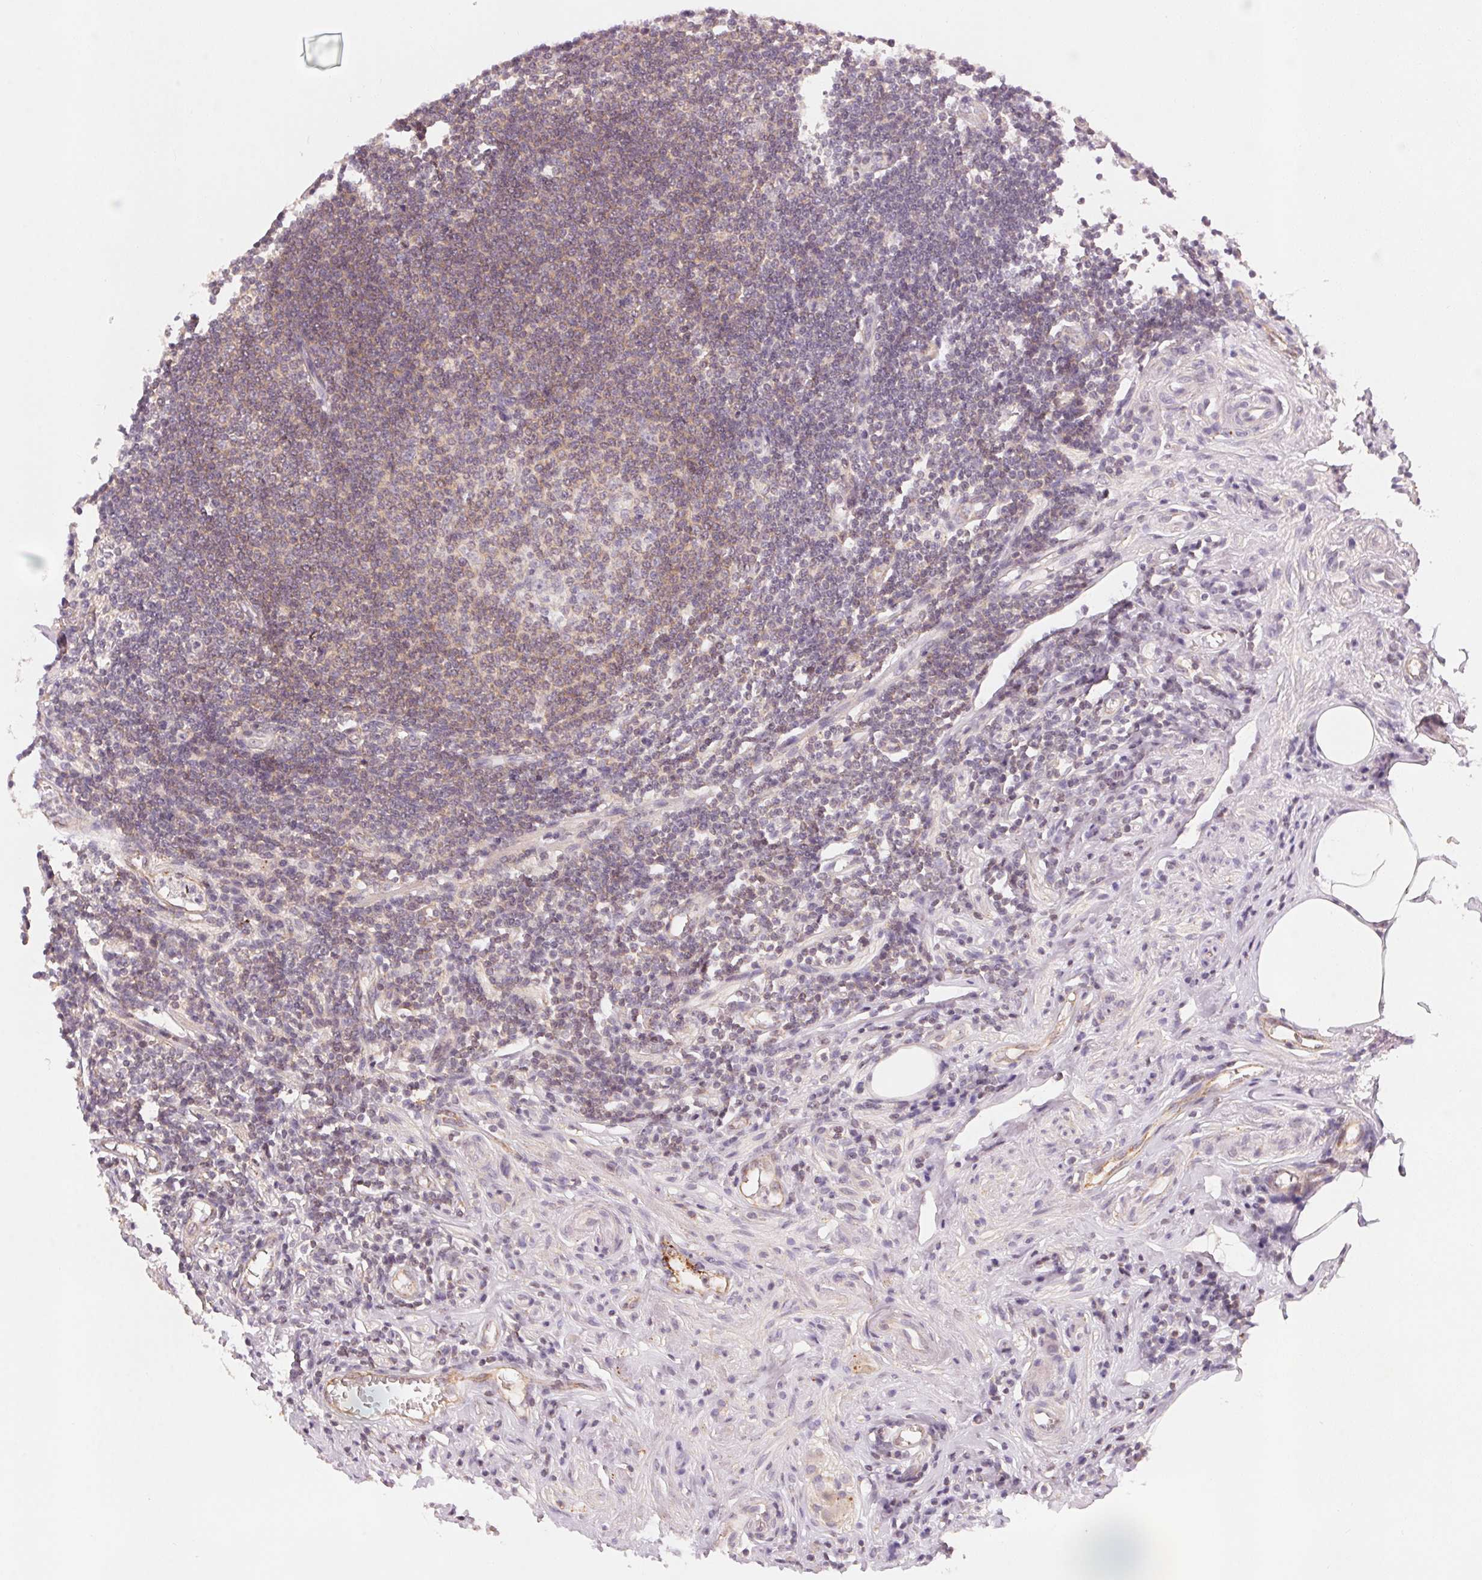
{"staining": {"intensity": "negative", "quantity": "none", "location": "none"}, "tissue": "appendix", "cell_type": "Glandular cells", "image_type": "normal", "snomed": [{"axis": "morphology", "description": "Normal tissue, NOS"}, {"axis": "topography", "description": "Appendix"}], "caption": "Appendix stained for a protein using immunohistochemistry (IHC) displays no expression glandular cells.", "gene": "NCOA4", "patient": {"sex": "female", "age": 57}}